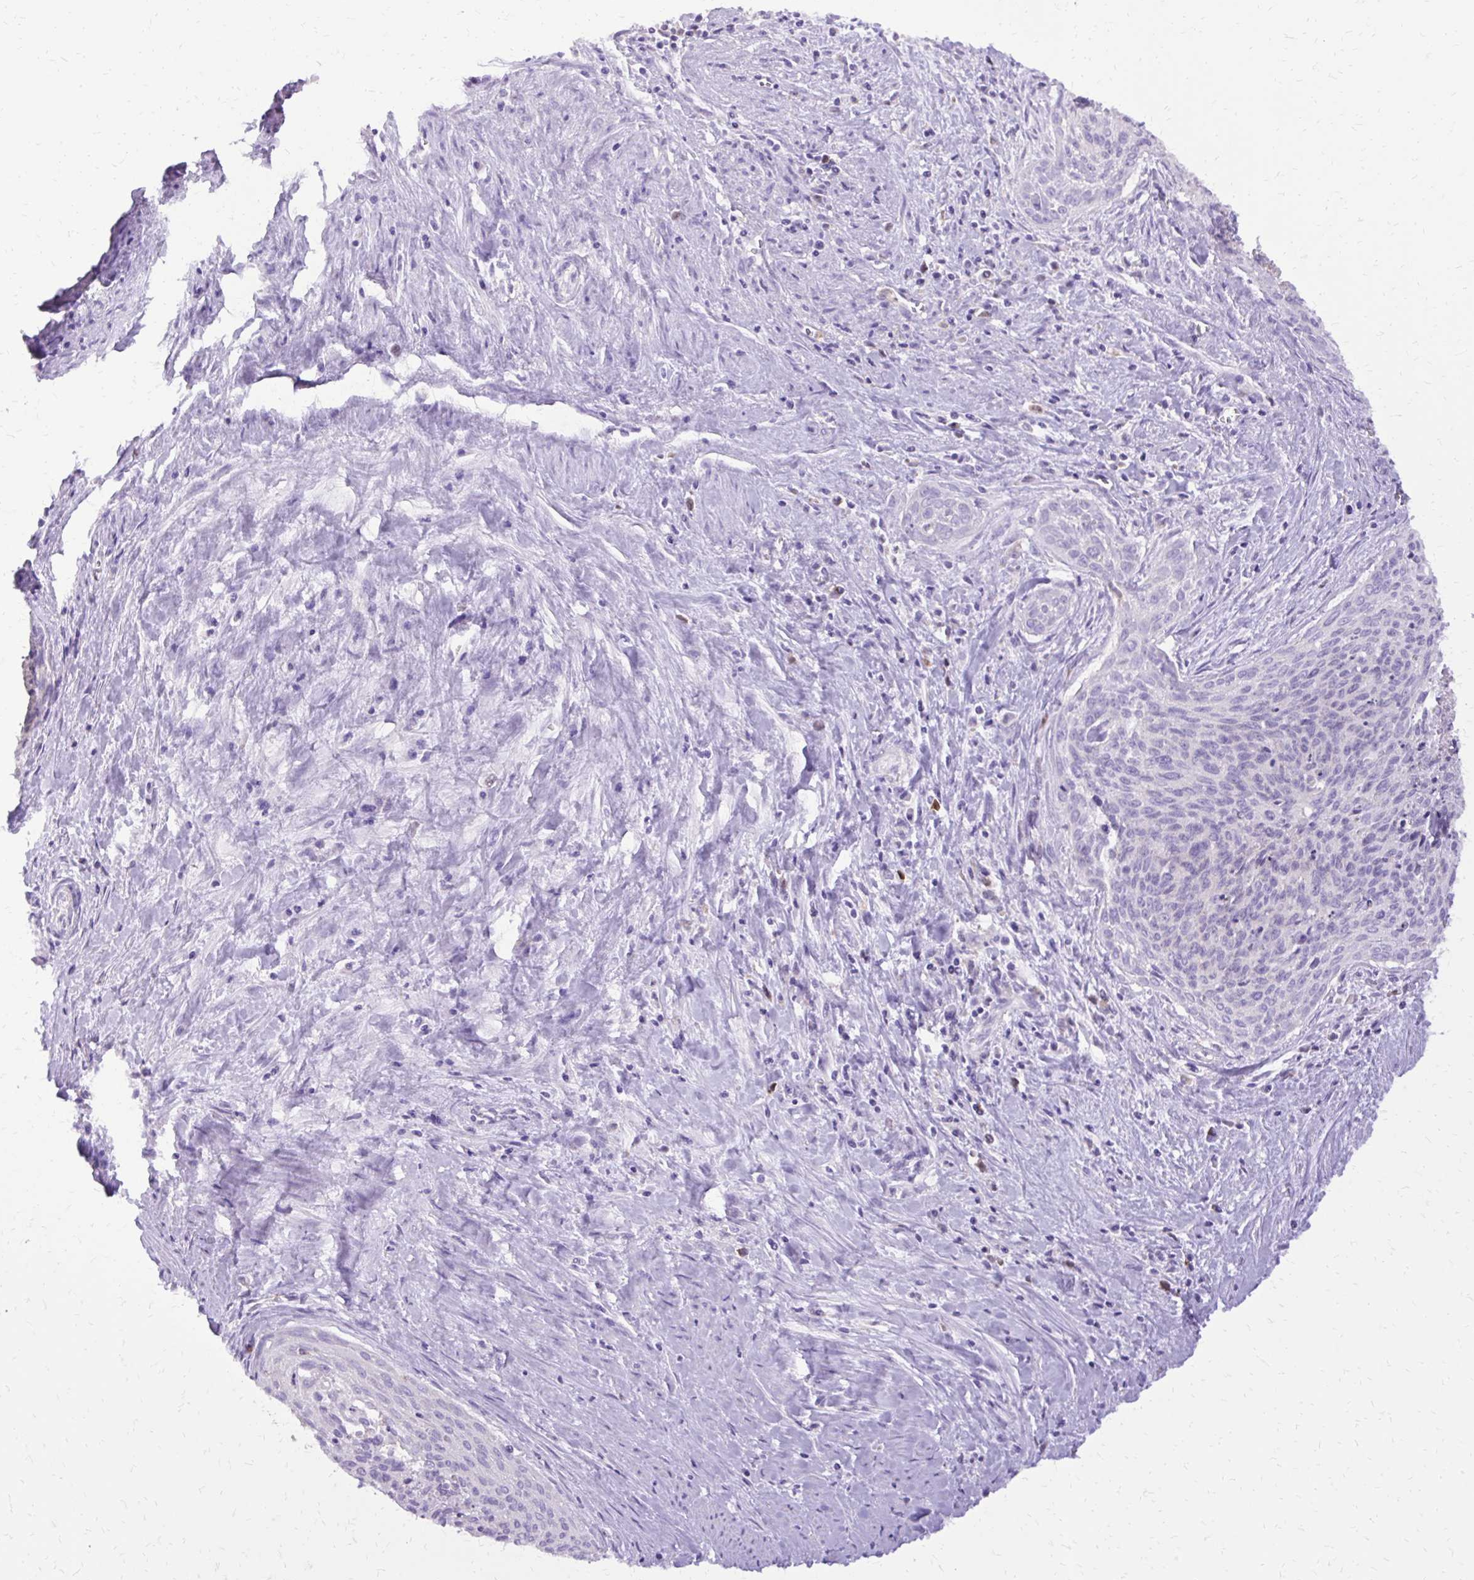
{"staining": {"intensity": "negative", "quantity": "none", "location": "none"}, "tissue": "cervical cancer", "cell_type": "Tumor cells", "image_type": "cancer", "snomed": [{"axis": "morphology", "description": "Squamous cell carcinoma, NOS"}, {"axis": "topography", "description": "Cervix"}], "caption": "A photomicrograph of cervical cancer (squamous cell carcinoma) stained for a protein shows no brown staining in tumor cells.", "gene": "CAT", "patient": {"sex": "female", "age": 55}}